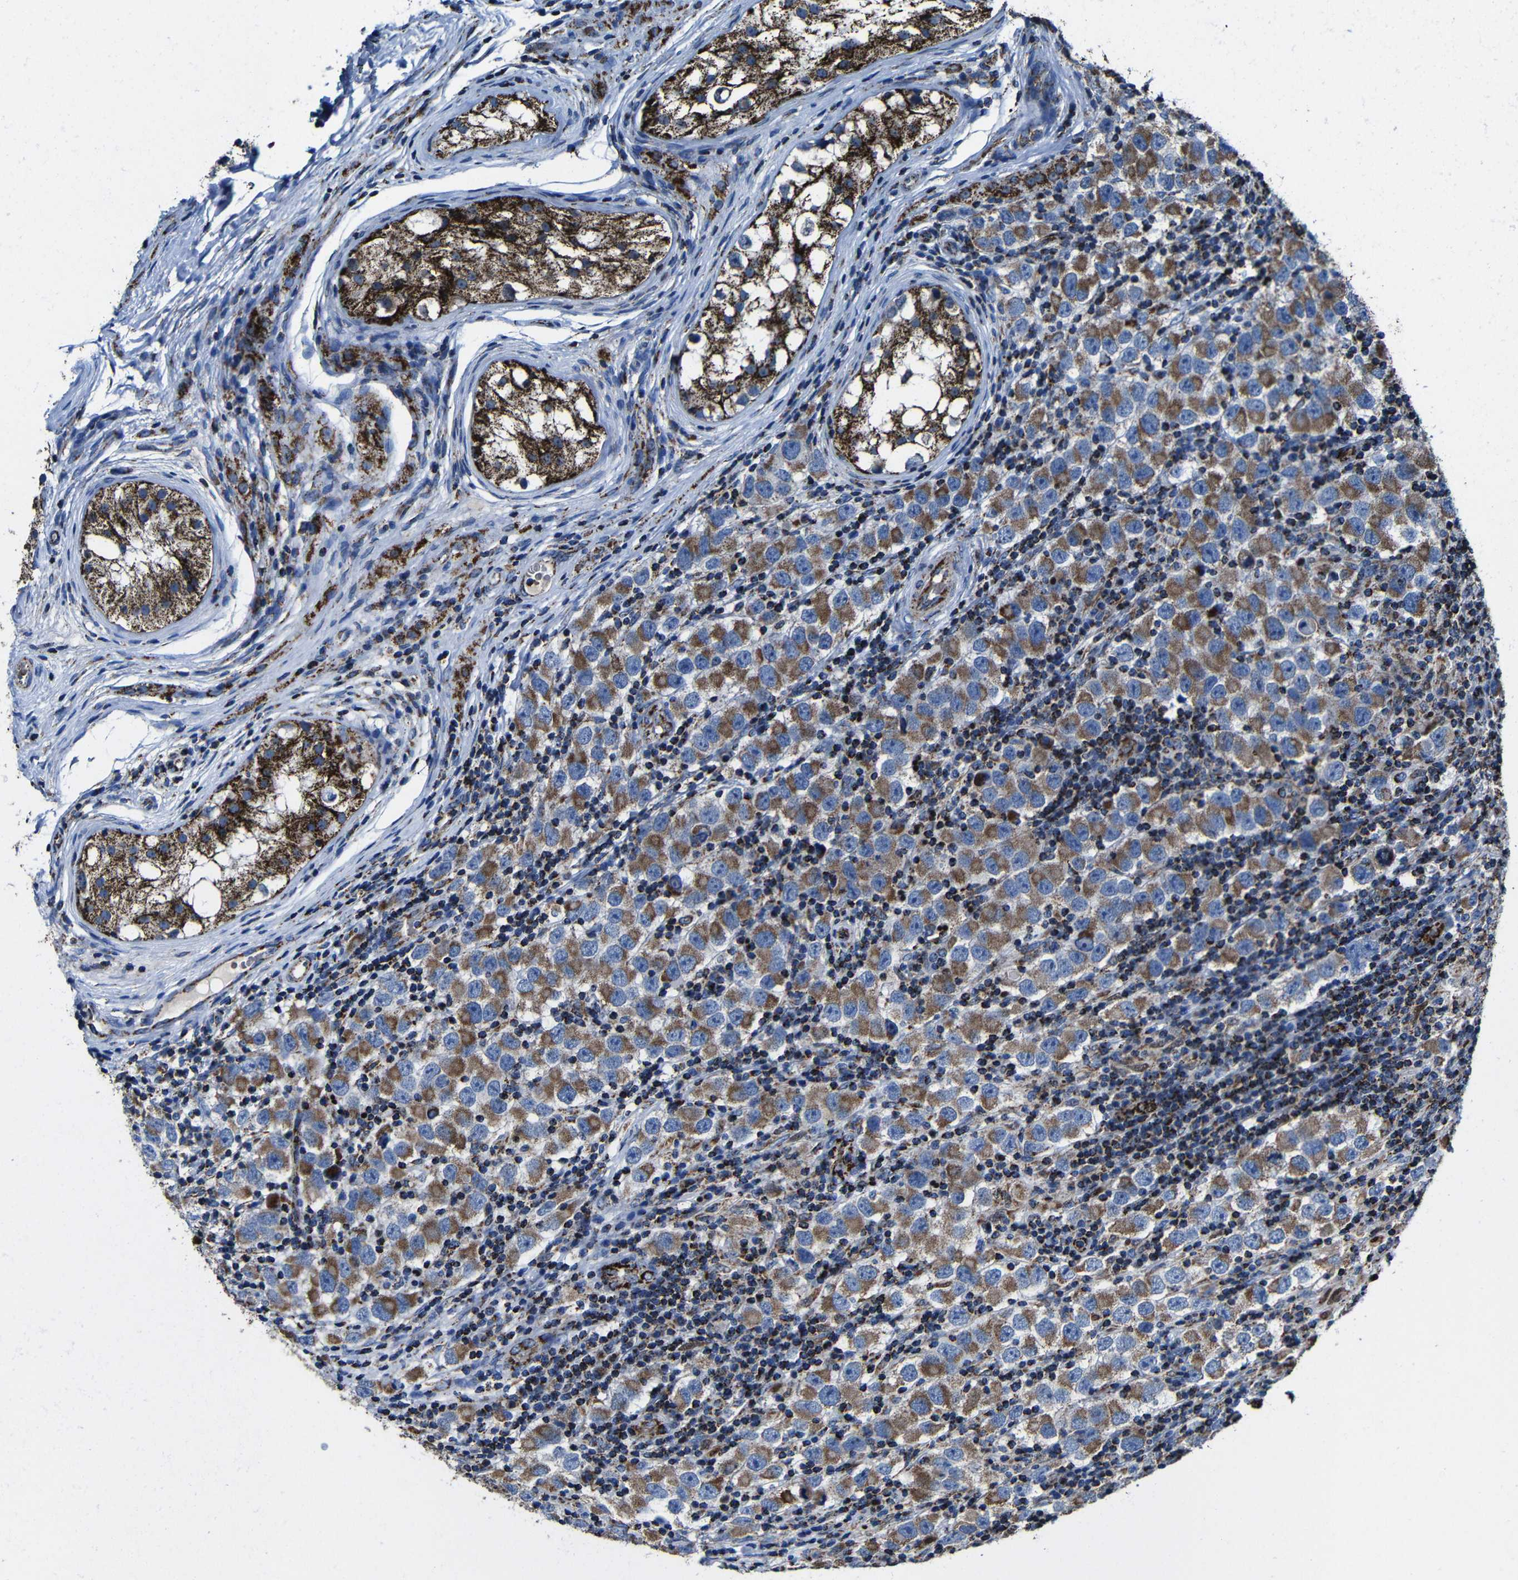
{"staining": {"intensity": "moderate", "quantity": ">75%", "location": "cytoplasmic/membranous"}, "tissue": "testis cancer", "cell_type": "Tumor cells", "image_type": "cancer", "snomed": [{"axis": "morphology", "description": "Carcinoma, Embryonal, NOS"}, {"axis": "topography", "description": "Testis"}], "caption": "Immunohistochemical staining of testis cancer (embryonal carcinoma) reveals moderate cytoplasmic/membranous protein staining in approximately >75% of tumor cells. (brown staining indicates protein expression, while blue staining denotes nuclei).", "gene": "CA5B", "patient": {"sex": "male", "age": 21}}